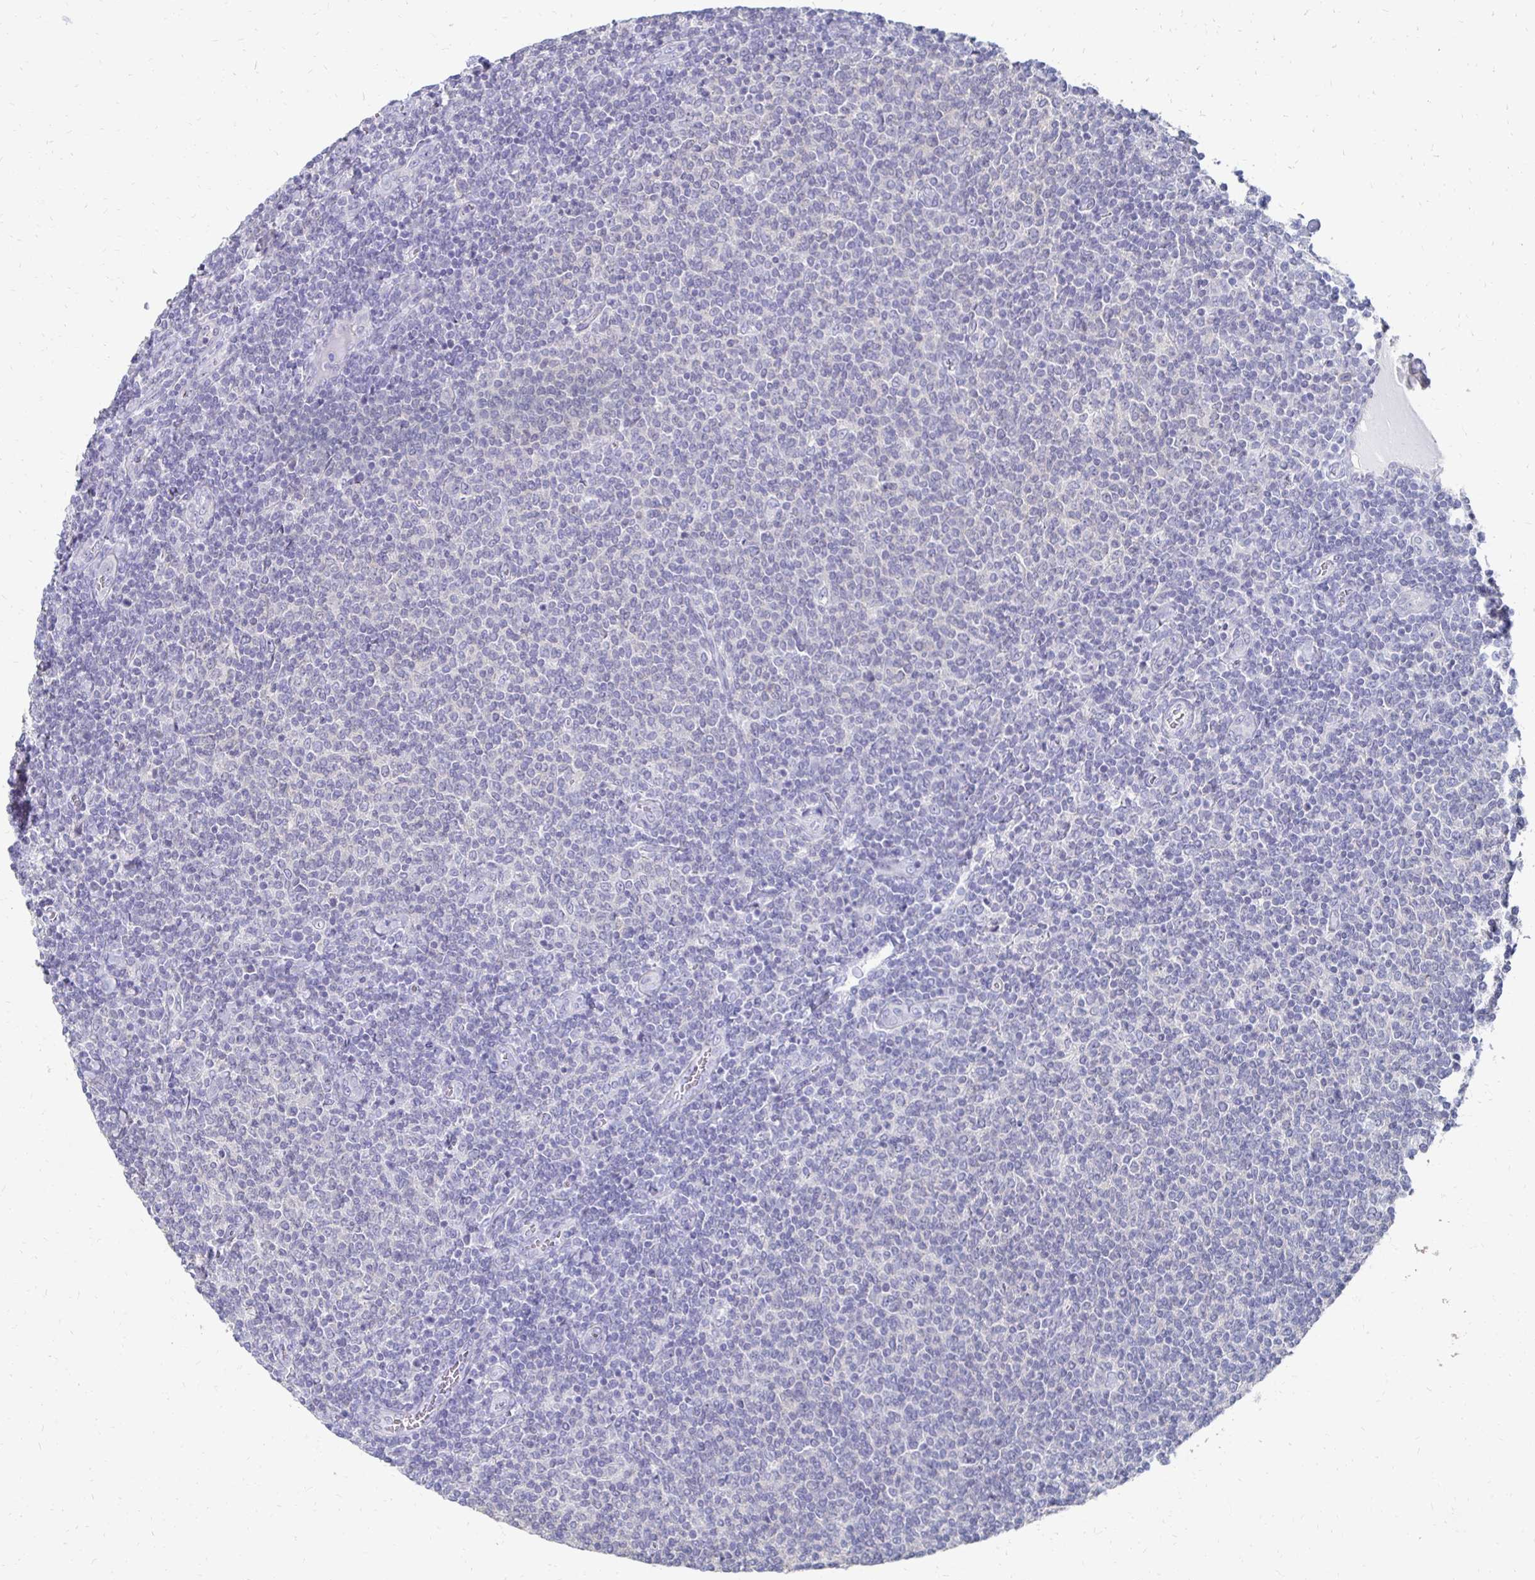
{"staining": {"intensity": "negative", "quantity": "none", "location": "none"}, "tissue": "lymphoma", "cell_type": "Tumor cells", "image_type": "cancer", "snomed": [{"axis": "morphology", "description": "Malignant lymphoma, non-Hodgkin's type, Low grade"}, {"axis": "topography", "description": "Lymph node"}], "caption": "Lymphoma stained for a protein using immunohistochemistry reveals no expression tumor cells.", "gene": "SYCP3", "patient": {"sex": "male", "age": 52}}